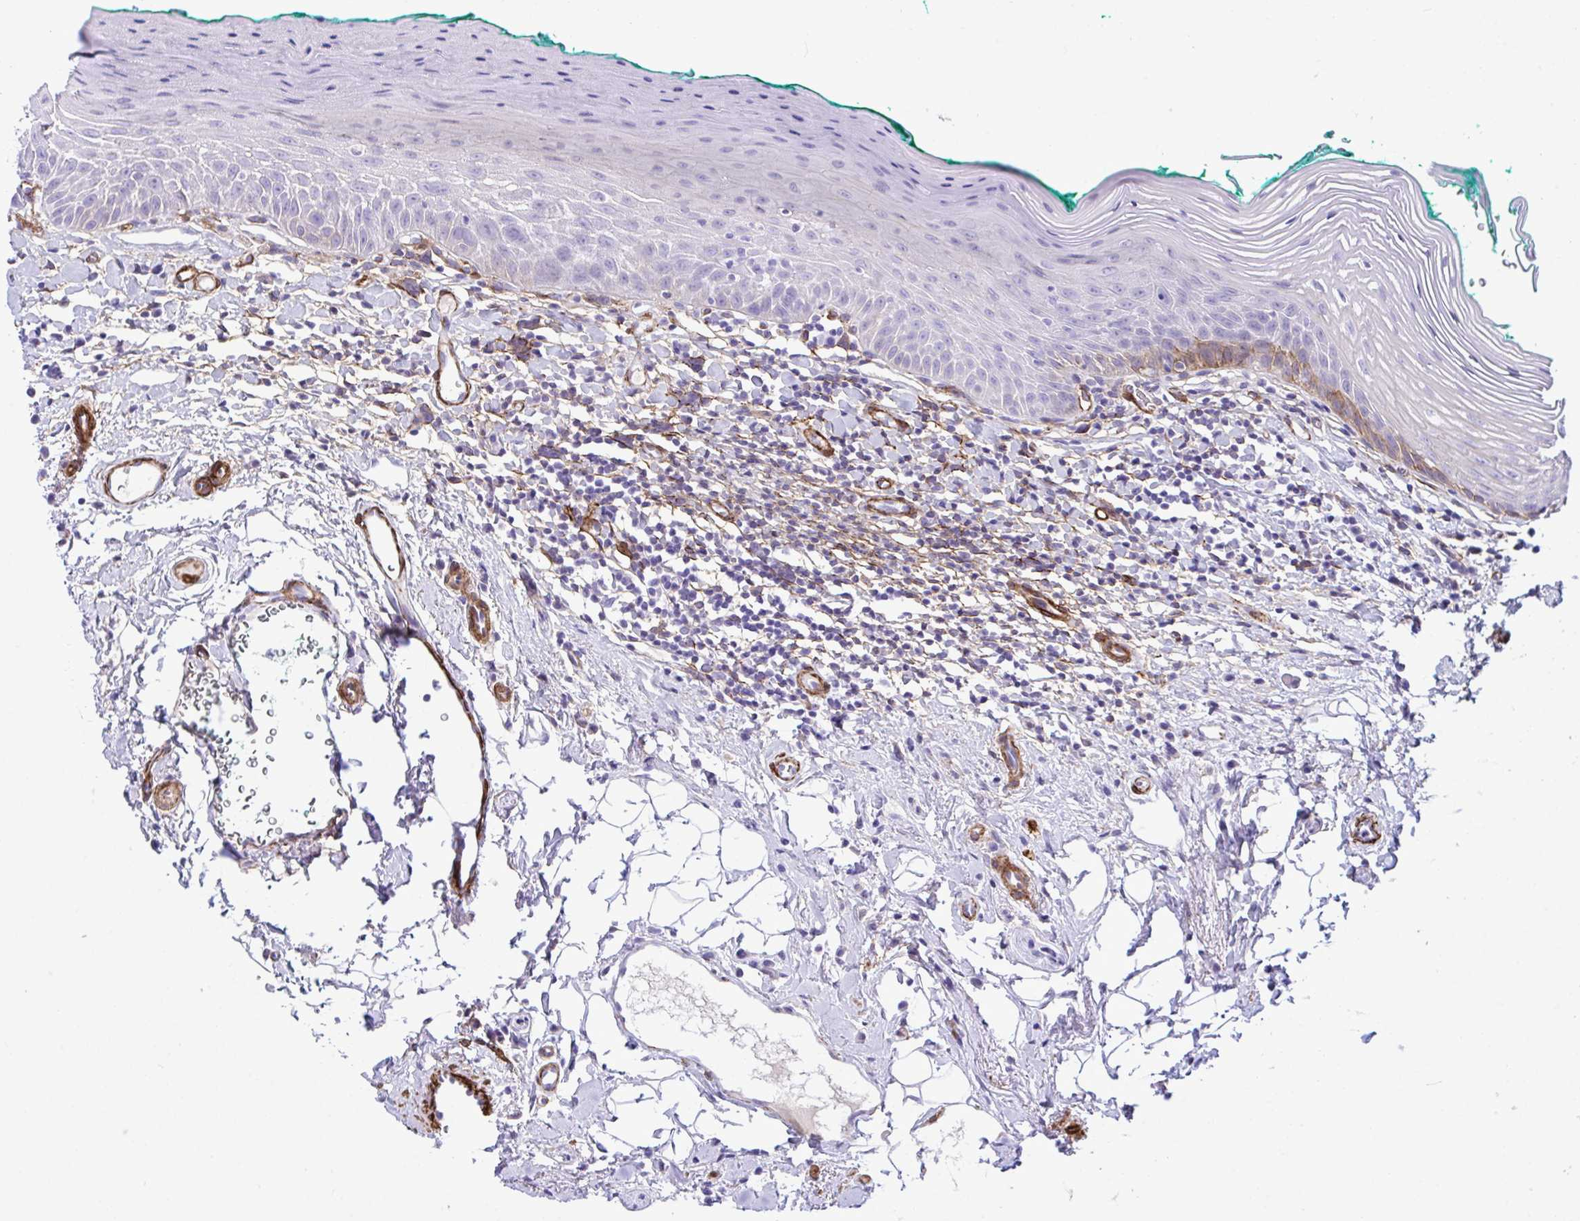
{"staining": {"intensity": "moderate", "quantity": "<25%", "location": "cytoplasmic/membranous"}, "tissue": "oral mucosa", "cell_type": "Squamous epithelial cells", "image_type": "normal", "snomed": [{"axis": "morphology", "description": "Normal tissue, NOS"}, {"axis": "topography", "description": "Oral tissue"}, {"axis": "topography", "description": "Tounge, NOS"}], "caption": "A low amount of moderate cytoplasmic/membranous expression is seen in approximately <25% of squamous epithelial cells in normal oral mucosa.", "gene": "SYNPO2L", "patient": {"sex": "male", "age": 83}}